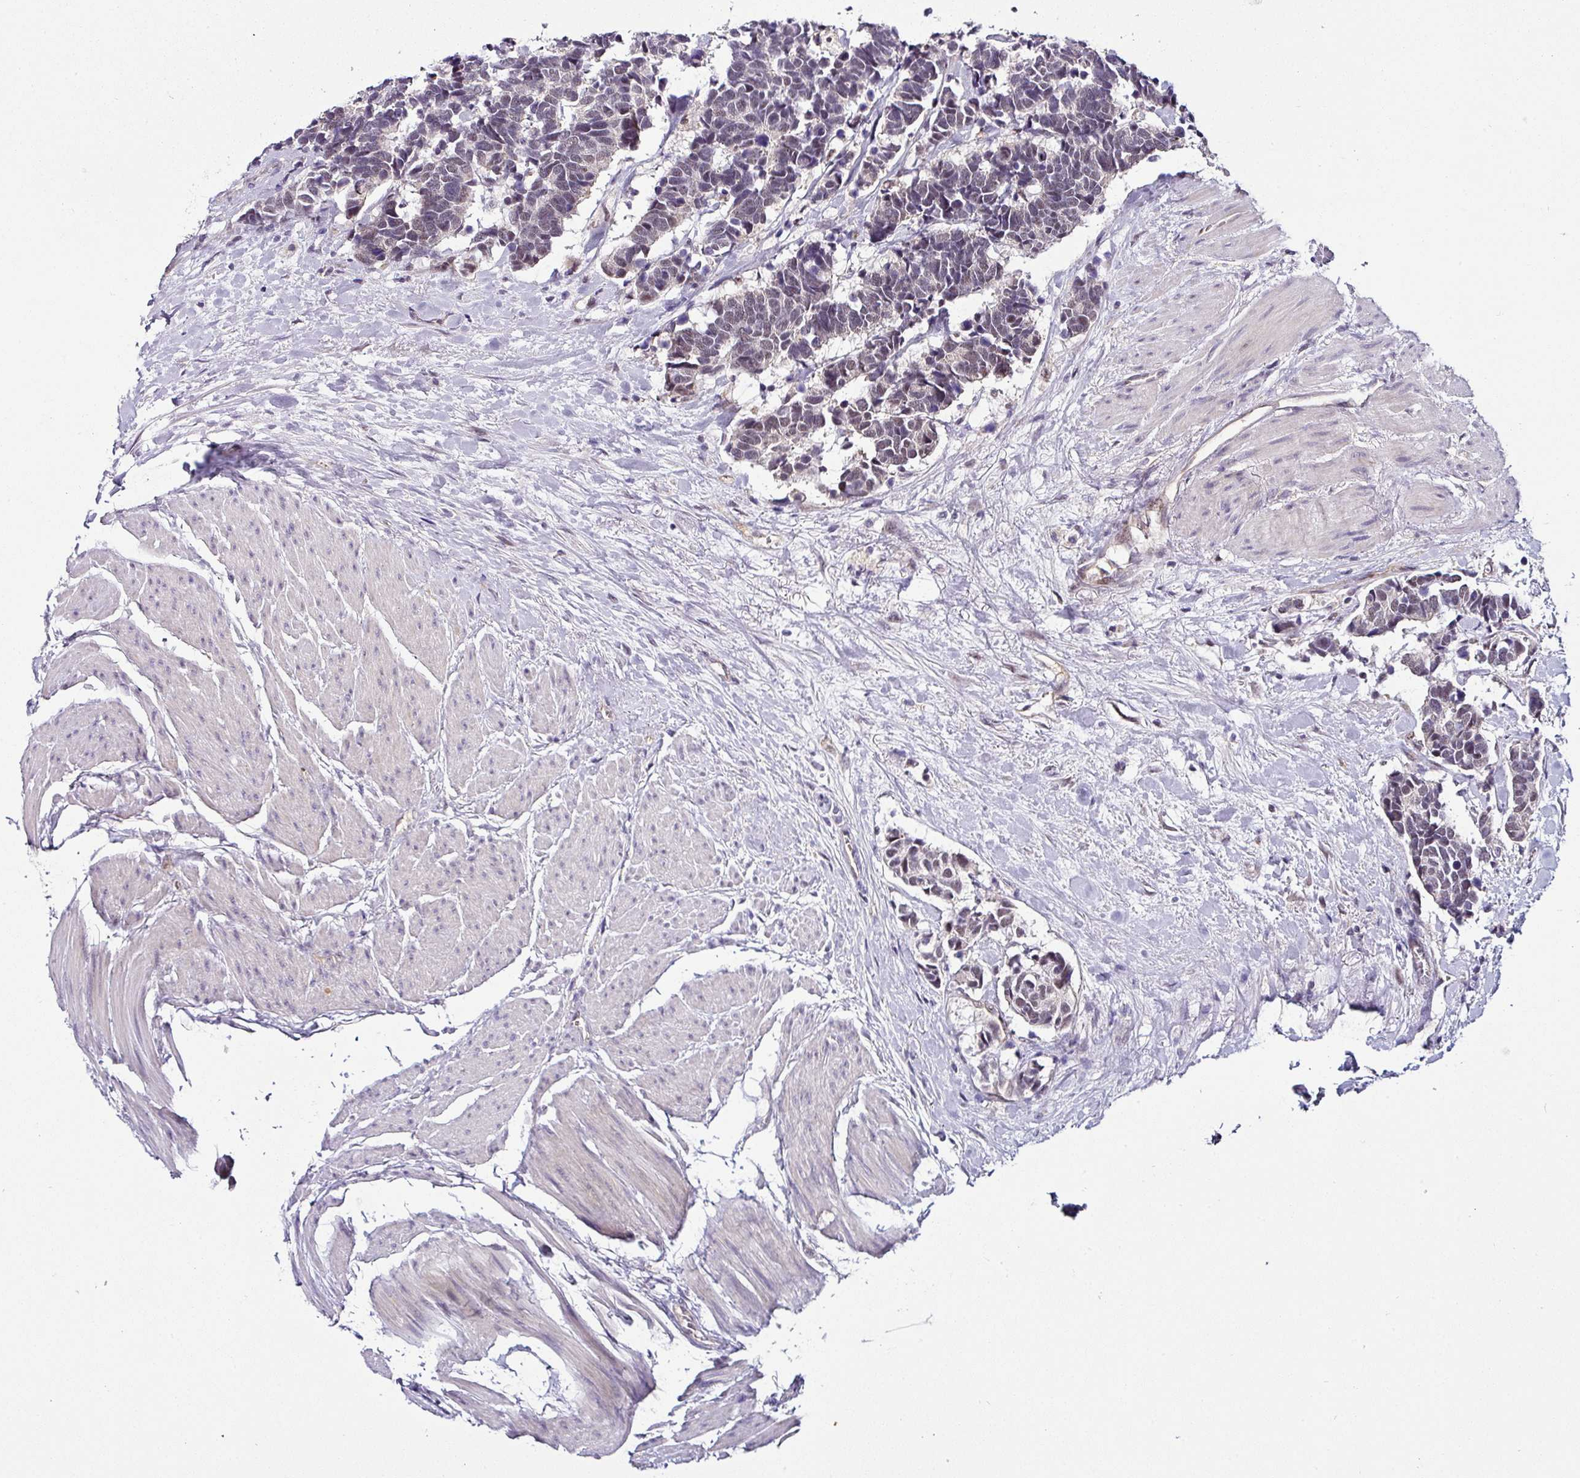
{"staining": {"intensity": "weak", "quantity": "25%-75%", "location": "cytoplasmic/membranous"}, "tissue": "carcinoid", "cell_type": "Tumor cells", "image_type": "cancer", "snomed": [{"axis": "morphology", "description": "Carcinoma, NOS"}, {"axis": "morphology", "description": "Carcinoid, malignant, NOS"}, {"axis": "topography", "description": "Urinary bladder"}], "caption": "High-power microscopy captured an IHC micrograph of carcinoid, revealing weak cytoplasmic/membranous positivity in approximately 25%-75% of tumor cells.", "gene": "NAPSA", "patient": {"sex": "male", "age": 57}}